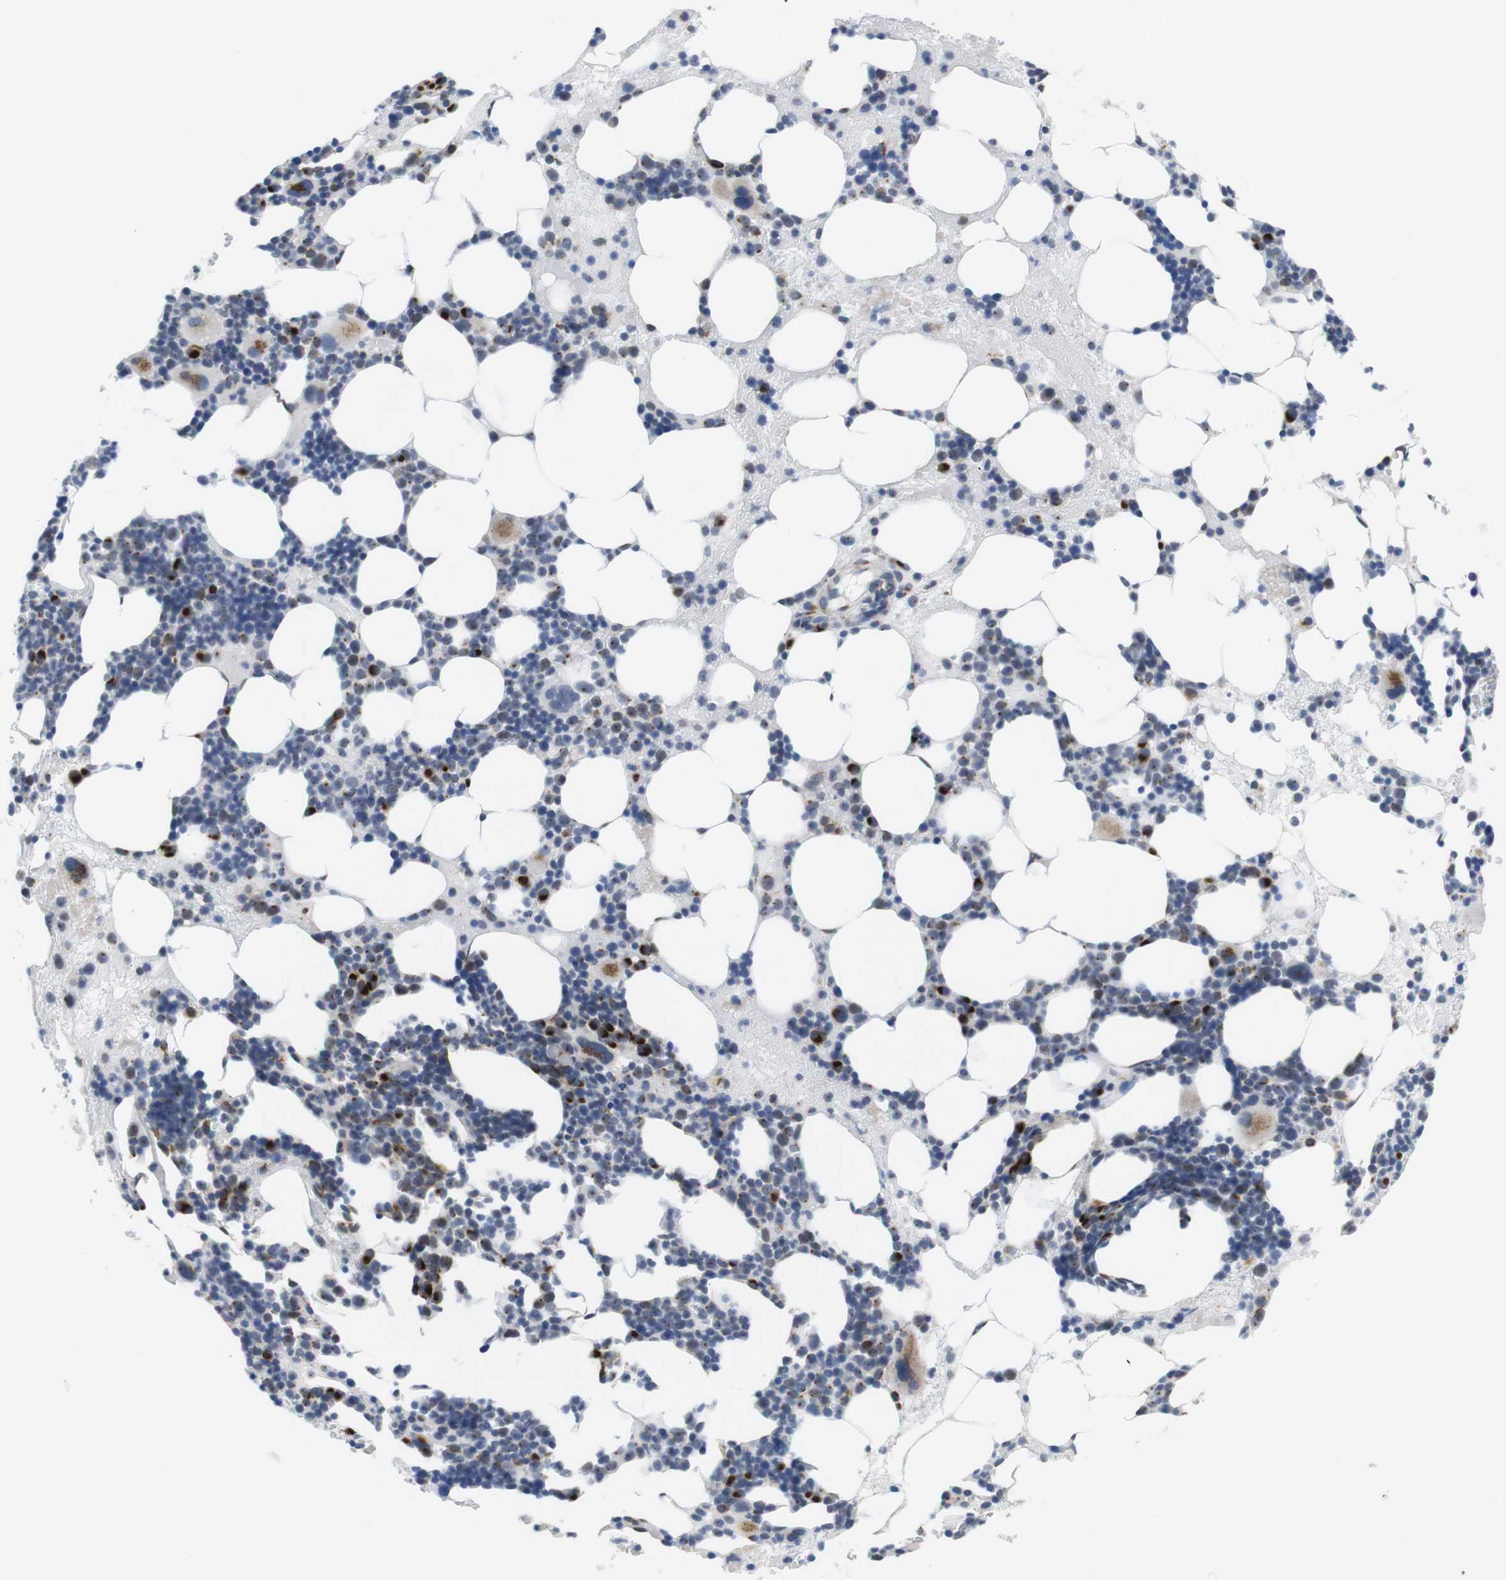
{"staining": {"intensity": "strong", "quantity": "<25%", "location": "cytoplasmic/membranous"}, "tissue": "bone marrow", "cell_type": "Hematopoietic cells", "image_type": "normal", "snomed": [{"axis": "morphology", "description": "Normal tissue, NOS"}, {"axis": "morphology", "description": "Inflammation, NOS"}, {"axis": "topography", "description": "Bone marrow"}], "caption": "High-magnification brightfield microscopy of normal bone marrow stained with DAB (3,3'-diaminobenzidine) (brown) and counterstained with hematoxylin (blue). hematopoietic cells exhibit strong cytoplasmic/membranous staining is present in about<25% of cells.", "gene": "ERGIC3", "patient": {"sex": "female", "age": 76}}